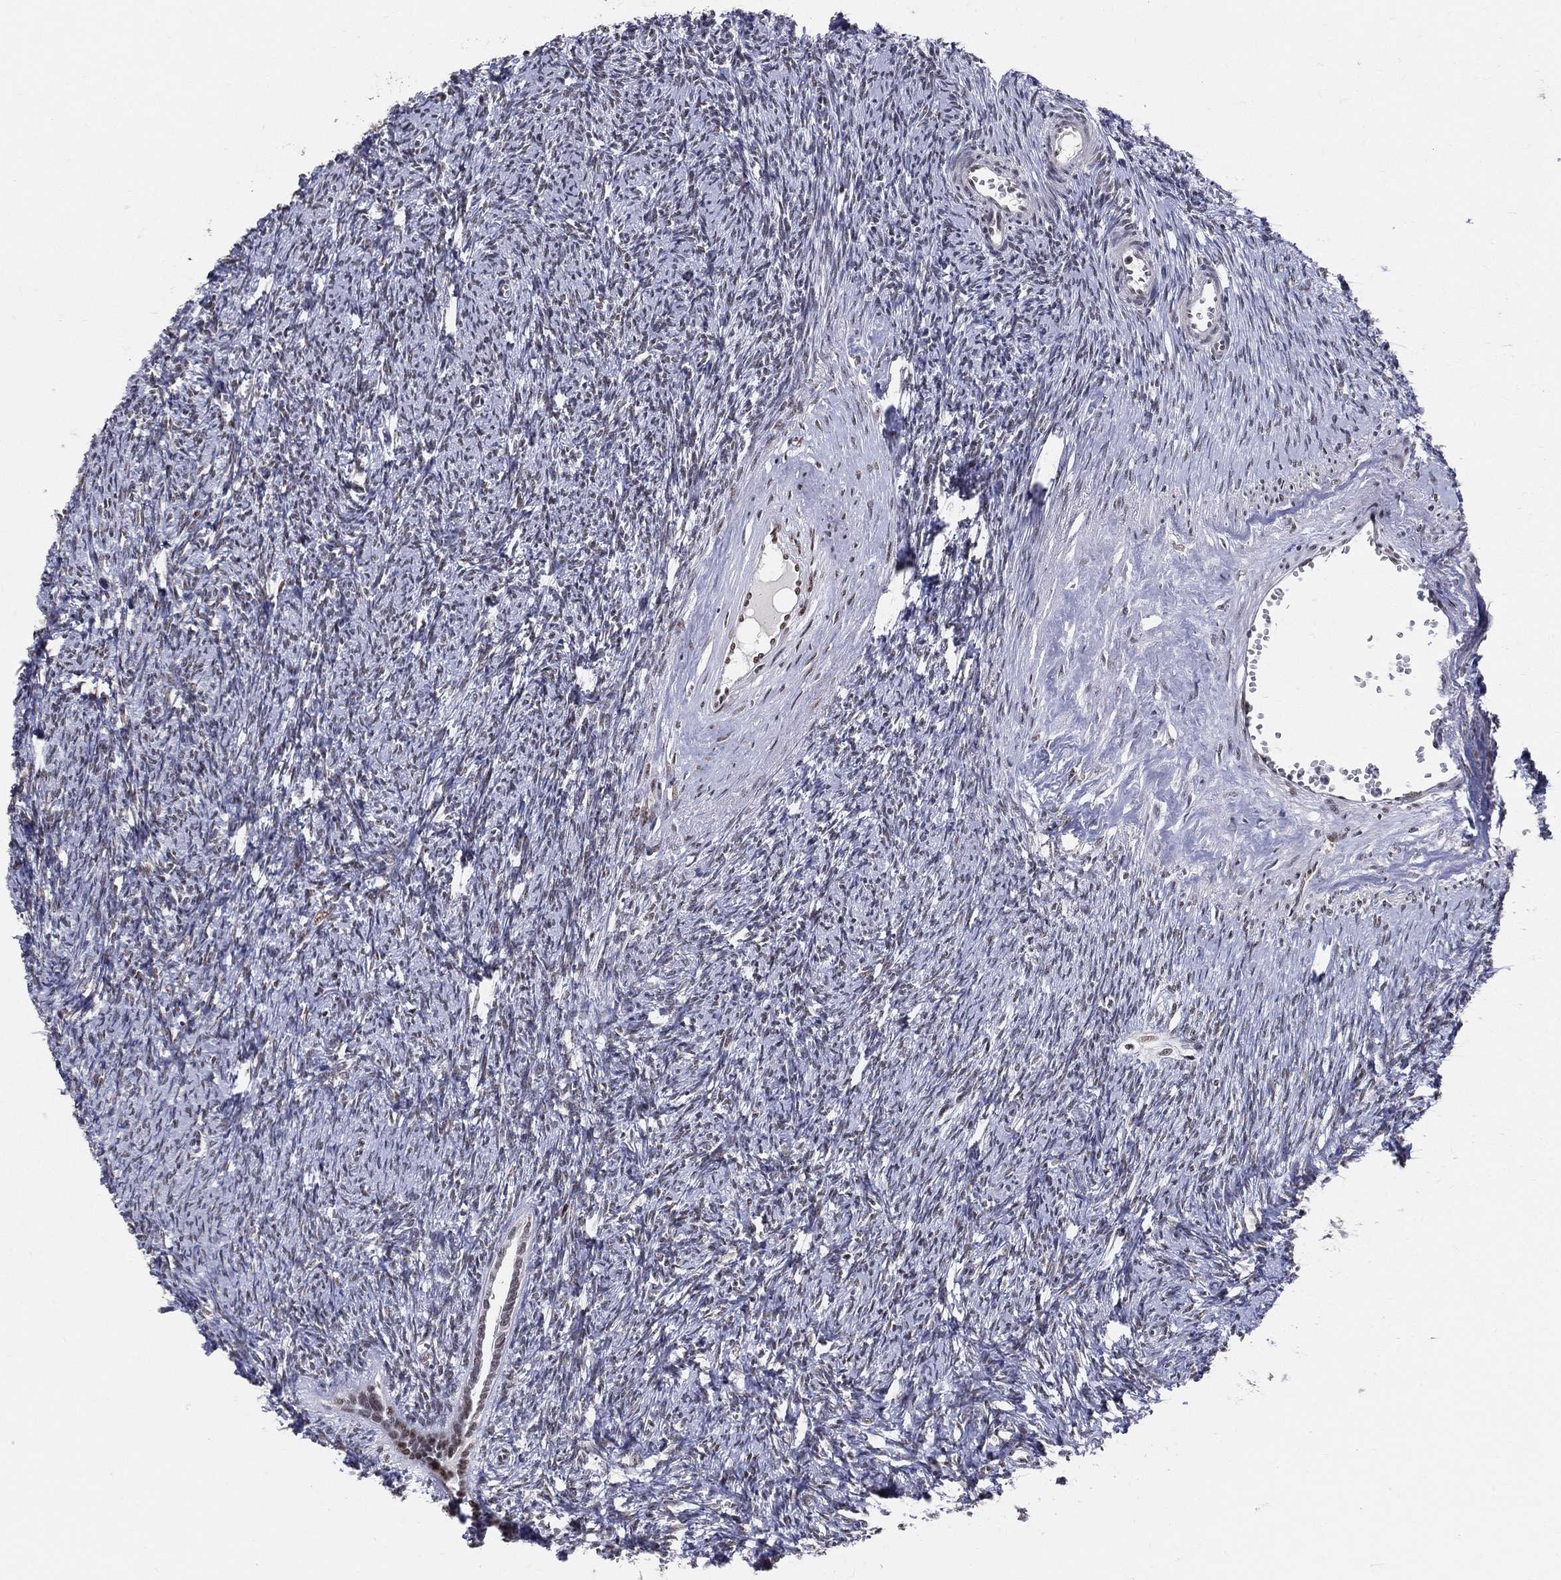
{"staining": {"intensity": "negative", "quantity": "none", "location": "none"}, "tissue": "ovary", "cell_type": "Follicle cells", "image_type": "normal", "snomed": [{"axis": "morphology", "description": "Normal tissue, NOS"}, {"axis": "topography", "description": "Fallopian tube"}, {"axis": "topography", "description": "Ovary"}], "caption": "A micrograph of ovary stained for a protein exhibits no brown staining in follicle cells. (Brightfield microscopy of DAB (3,3'-diaminobenzidine) IHC at high magnification).", "gene": "CDK7", "patient": {"sex": "female", "age": 33}}